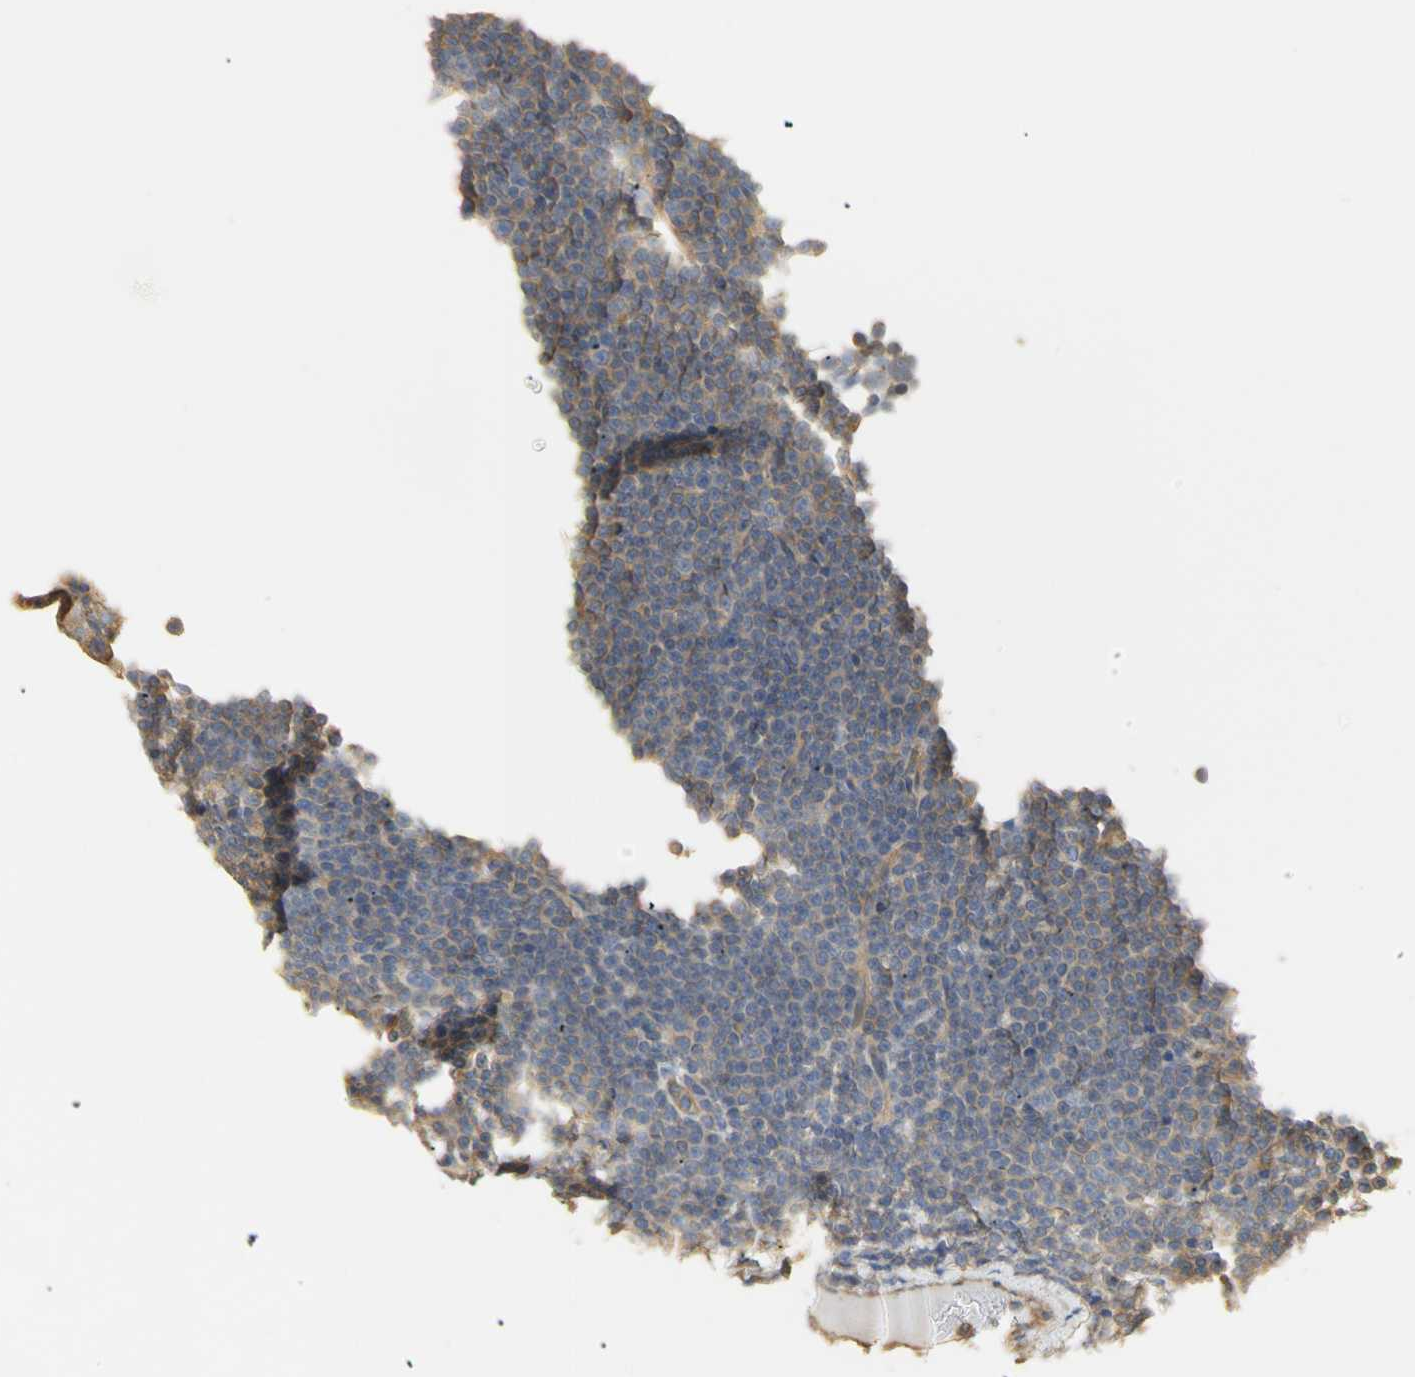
{"staining": {"intensity": "negative", "quantity": "none", "location": "none"}, "tissue": "lymphoma", "cell_type": "Tumor cells", "image_type": "cancer", "snomed": [{"axis": "morphology", "description": "Malignant lymphoma, non-Hodgkin's type, Low grade"}, {"axis": "topography", "description": "Lymph node"}], "caption": "An IHC histopathology image of lymphoma is shown. There is no staining in tumor cells of lymphoma. (Brightfield microscopy of DAB immunohistochemistry at high magnification).", "gene": "KCNE4", "patient": {"sex": "female", "age": 67}}